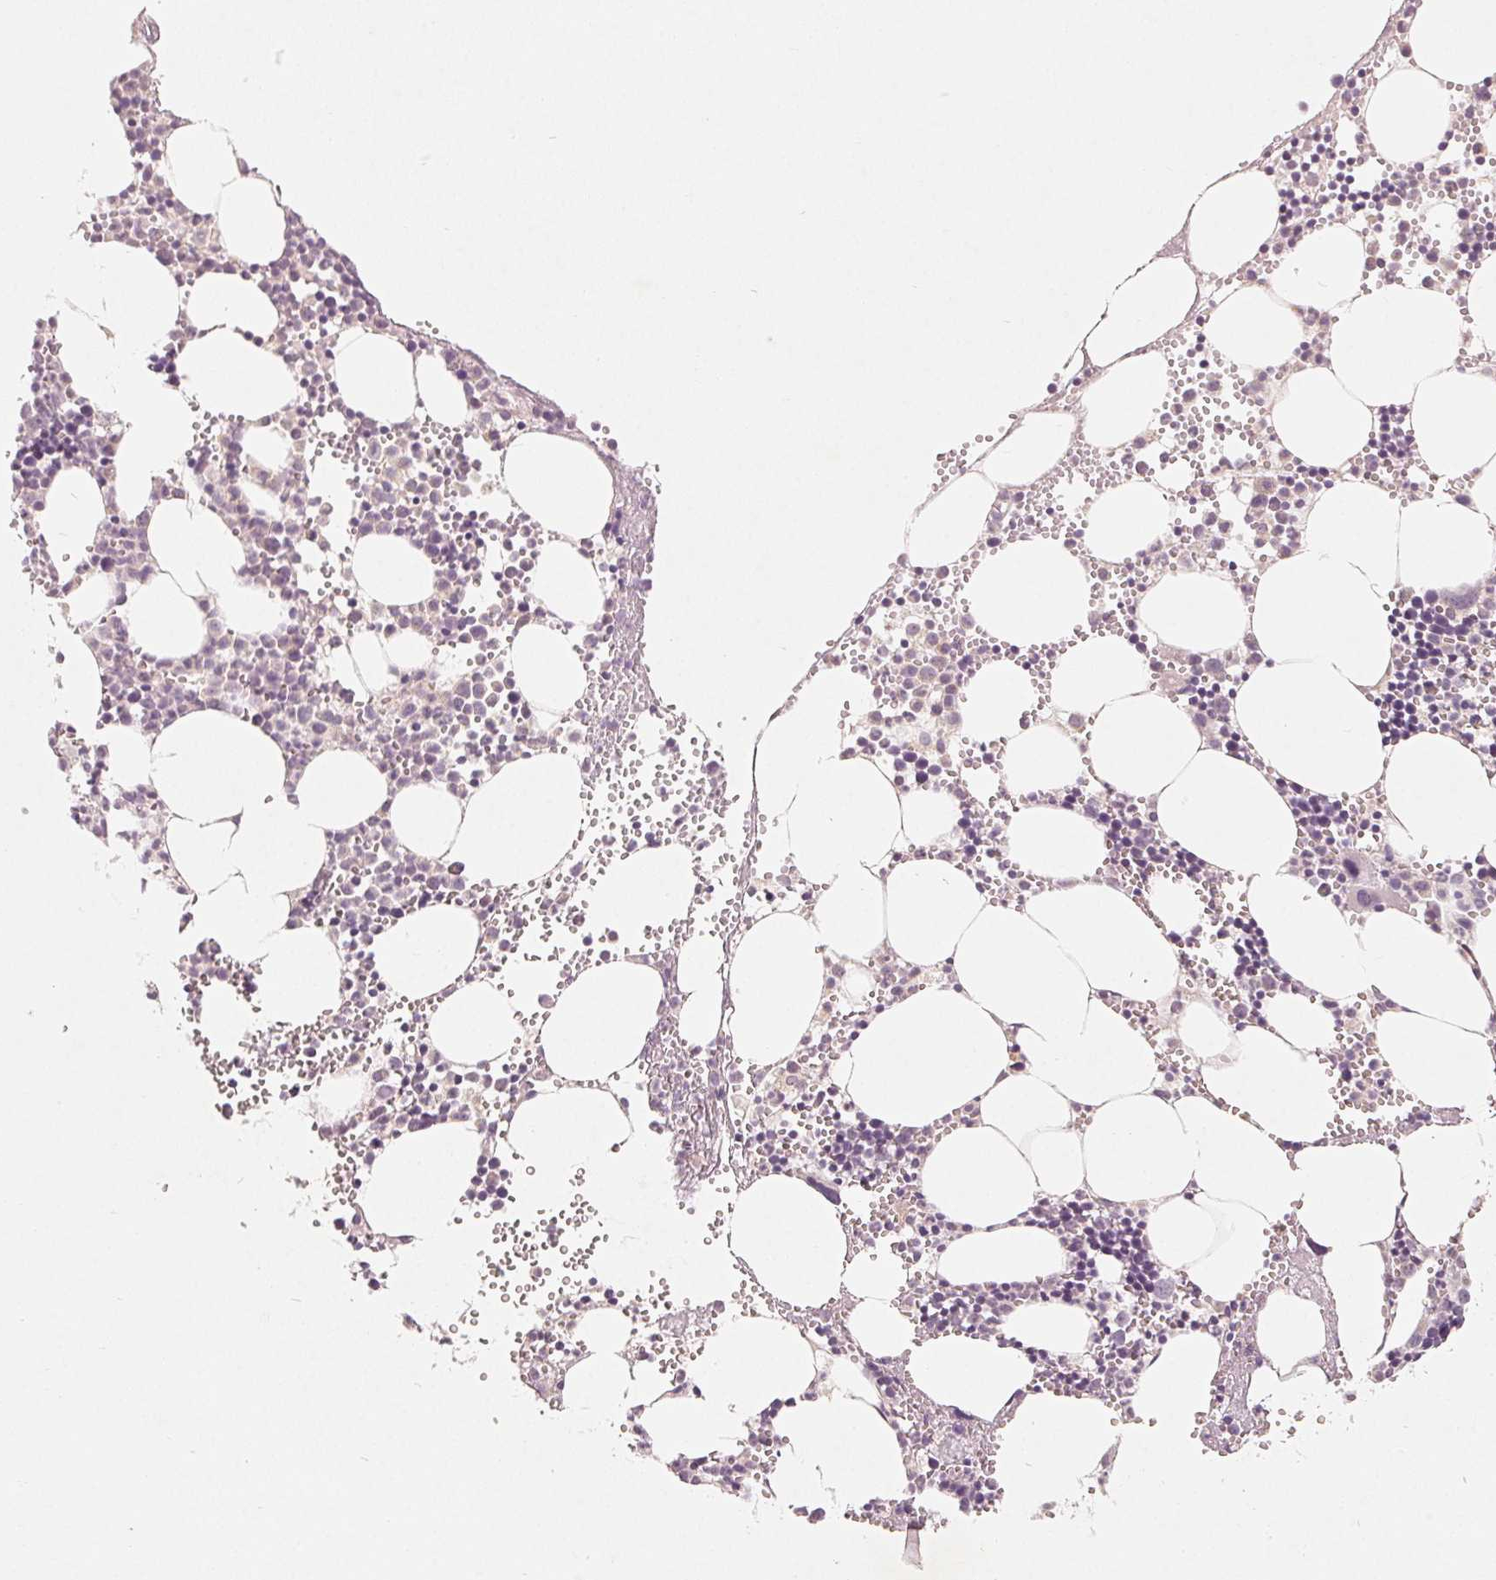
{"staining": {"intensity": "negative", "quantity": "none", "location": "none"}, "tissue": "bone marrow", "cell_type": "Hematopoietic cells", "image_type": "normal", "snomed": [{"axis": "morphology", "description": "Normal tissue, NOS"}, {"axis": "topography", "description": "Bone marrow"}], "caption": "An immunohistochemistry photomicrograph of unremarkable bone marrow is shown. There is no staining in hematopoietic cells of bone marrow. Nuclei are stained in blue.", "gene": "GHITM", "patient": {"sex": "male", "age": 89}}